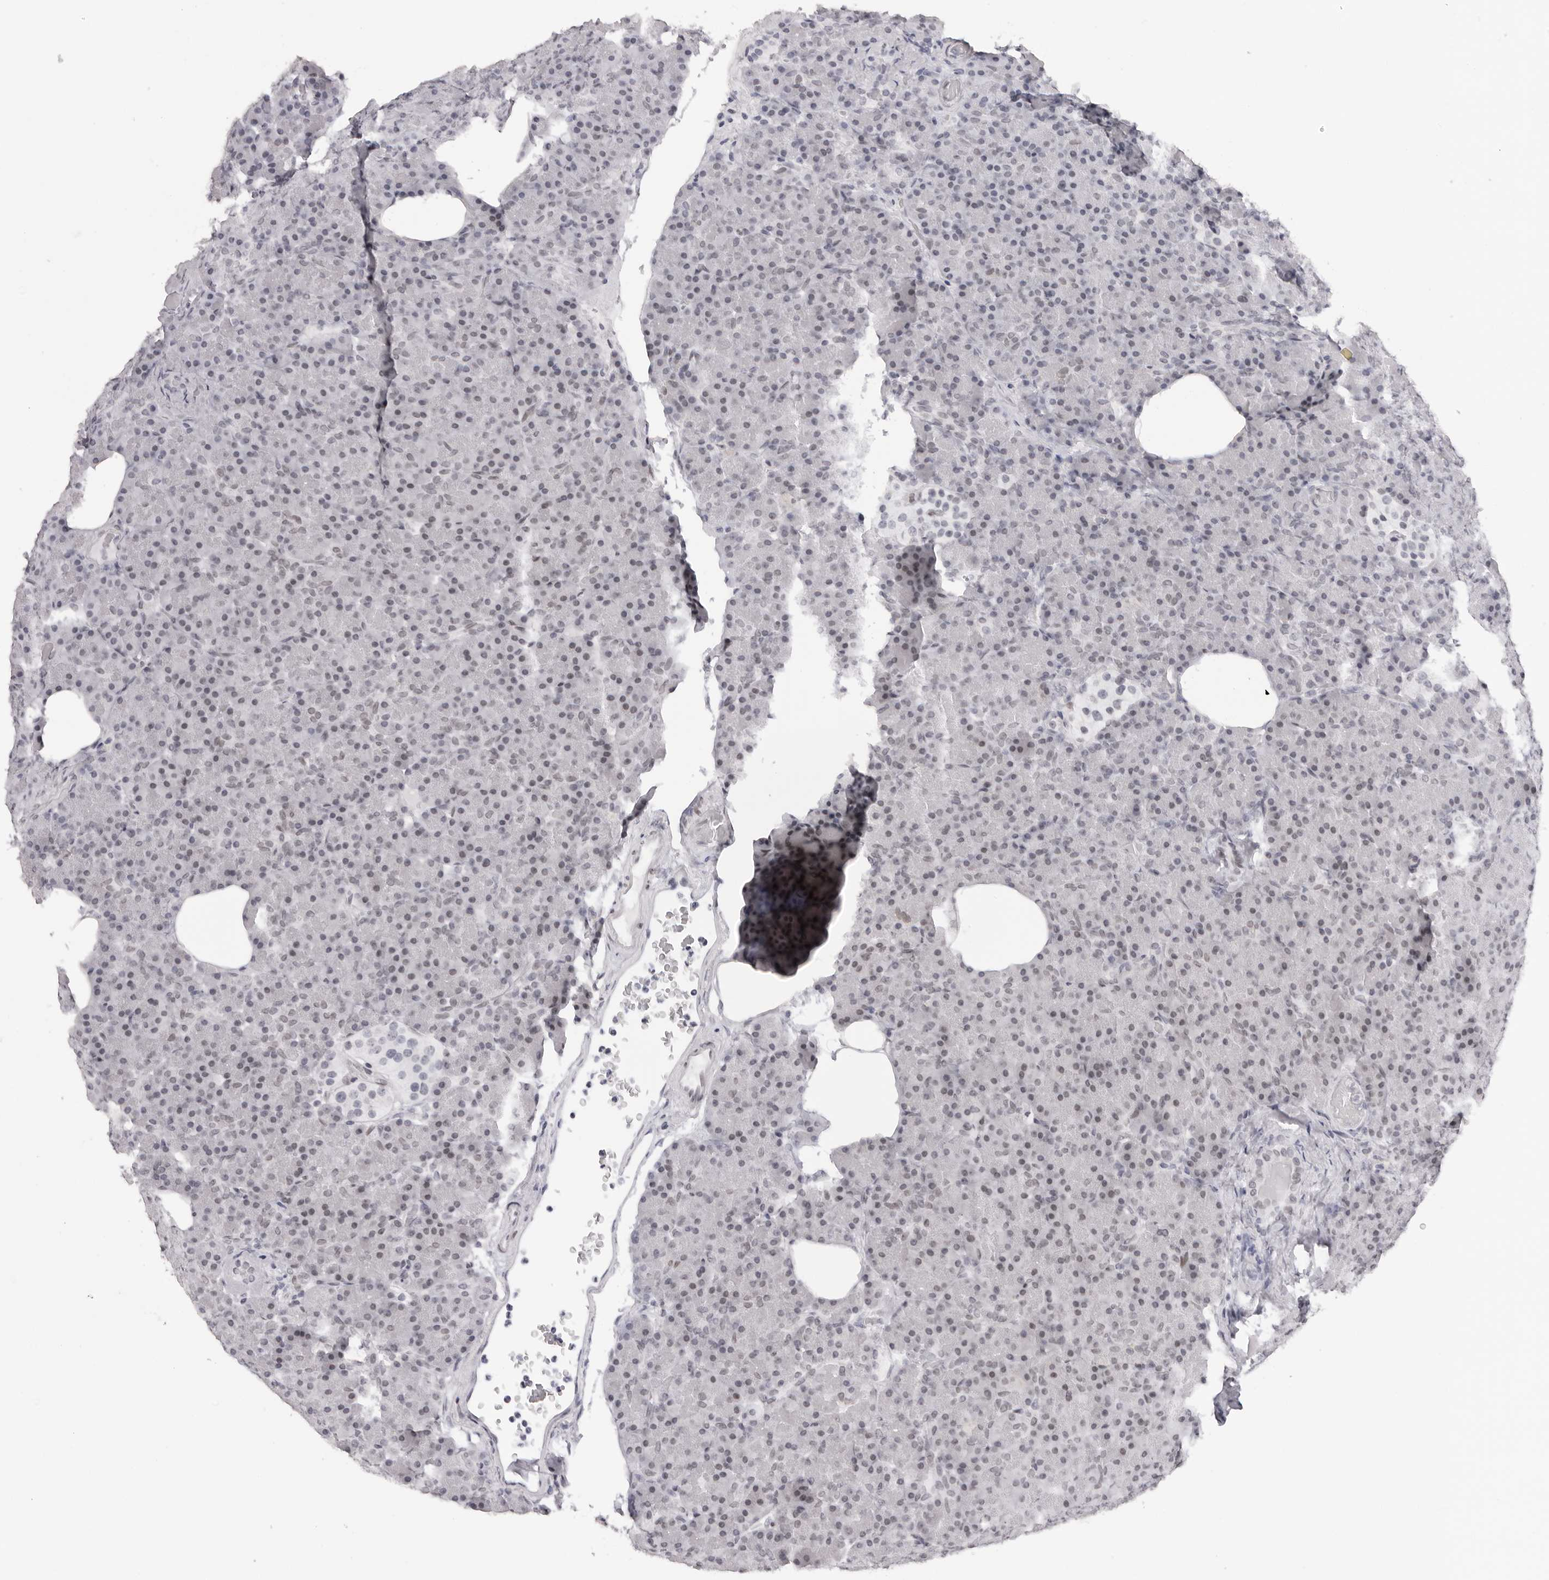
{"staining": {"intensity": "moderate", "quantity": "<25%", "location": "cytoplasmic/membranous,nuclear"}, "tissue": "pancreas", "cell_type": "Exocrine glandular cells", "image_type": "normal", "snomed": [{"axis": "morphology", "description": "Normal tissue, NOS"}, {"axis": "topography", "description": "Pancreas"}], "caption": "A high-resolution image shows immunohistochemistry (IHC) staining of normal pancreas, which displays moderate cytoplasmic/membranous,nuclear staining in approximately <25% of exocrine glandular cells.", "gene": "MAFK", "patient": {"sex": "female", "age": 43}}